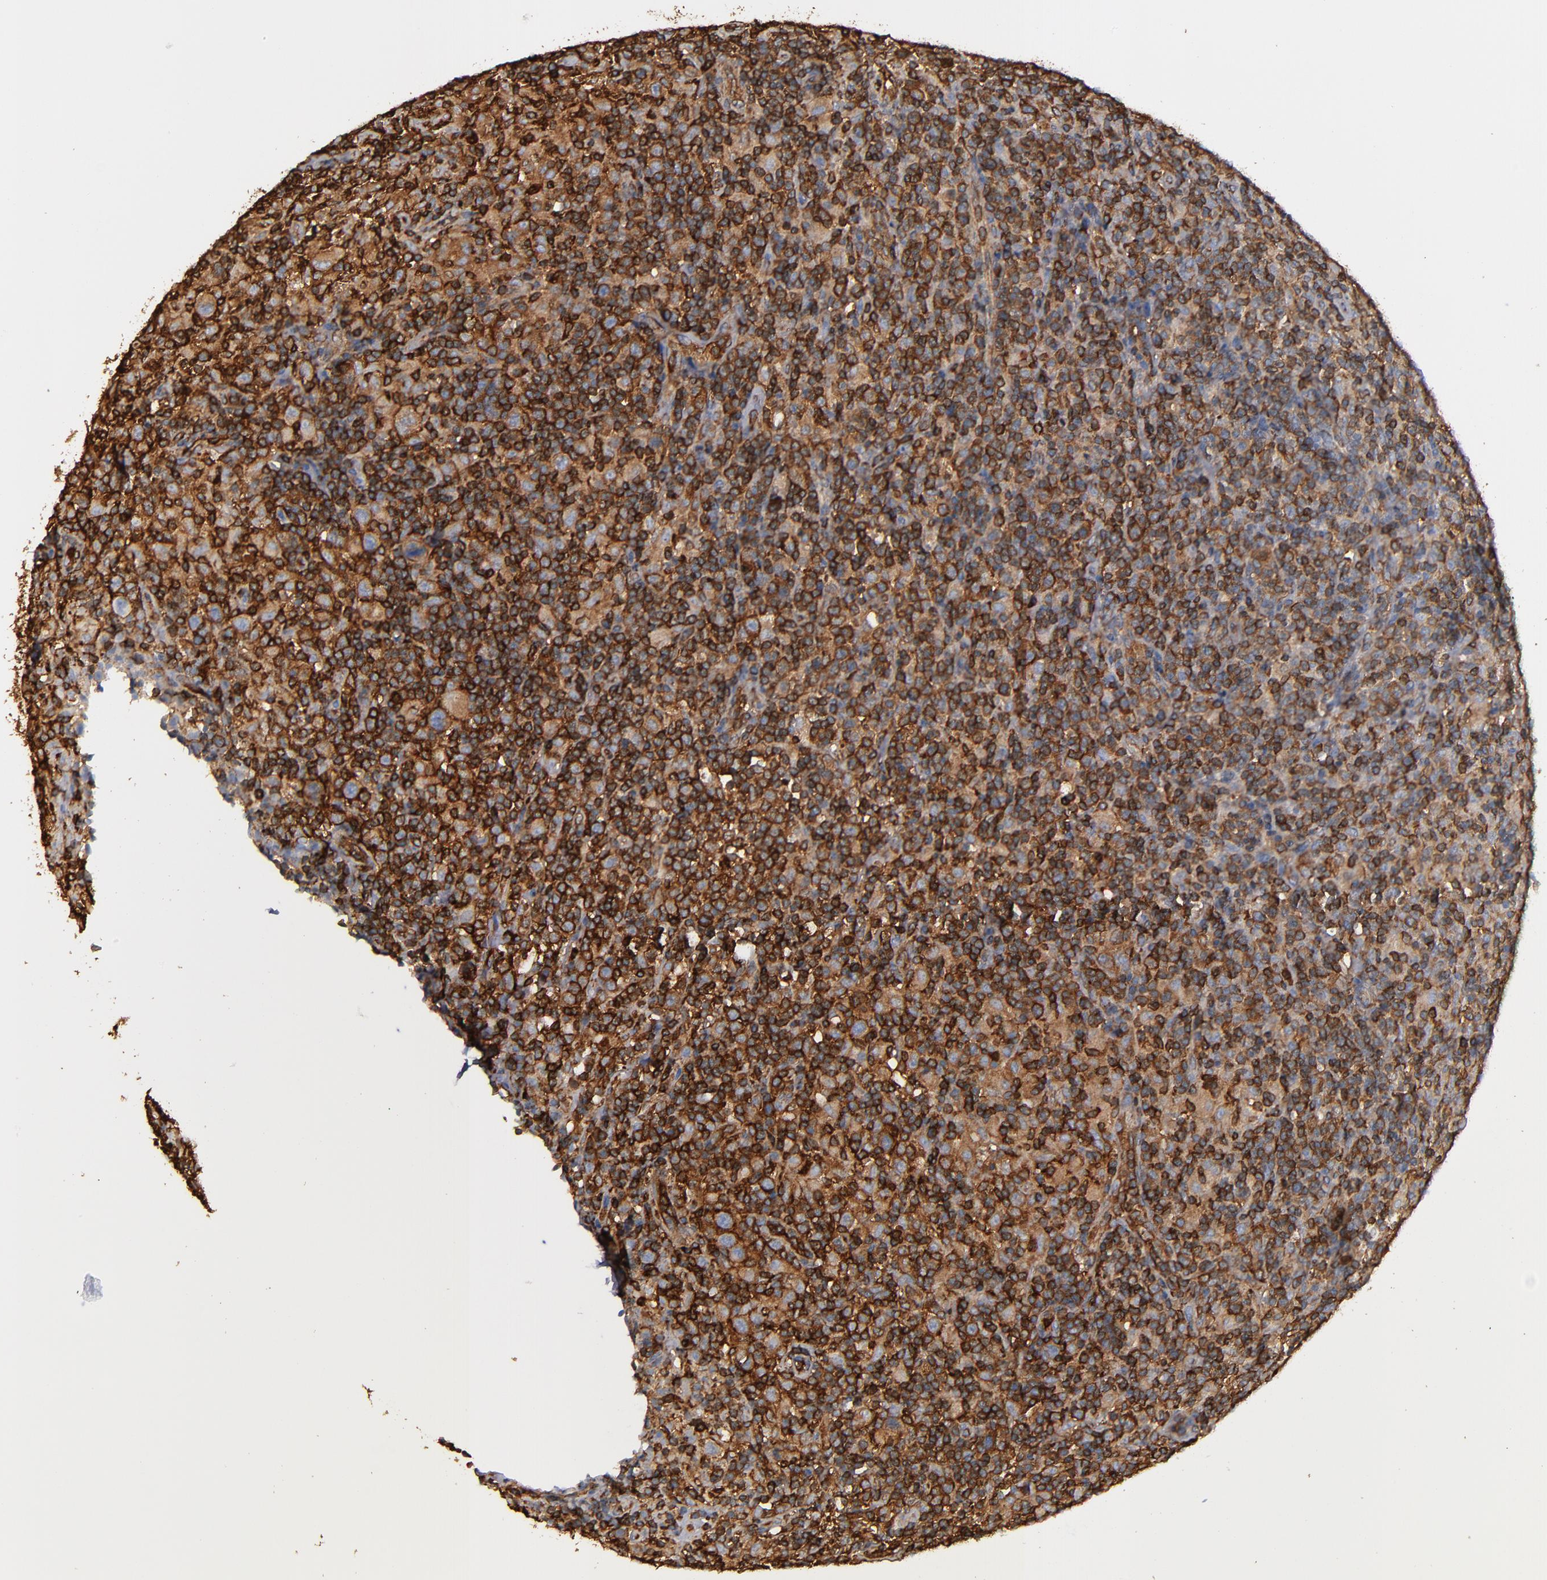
{"staining": {"intensity": "strong", "quantity": ">75%", "location": "cytoplasmic/membranous"}, "tissue": "lymphoma", "cell_type": "Tumor cells", "image_type": "cancer", "snomed": [{"axis": "morphology", "description": "Hodgkin's disease, NOS"}, {"axis": "topography", "description": "Lymph node"}], "caption": "A histopathology image showing strong cytoplasmic/membranous positivity in about >75% of tumor cells in lymphoma, as visualized by brown immunohistochemical staining.", "gene": "ACTN4", "patient": {"sex": "male", "age": 65}}